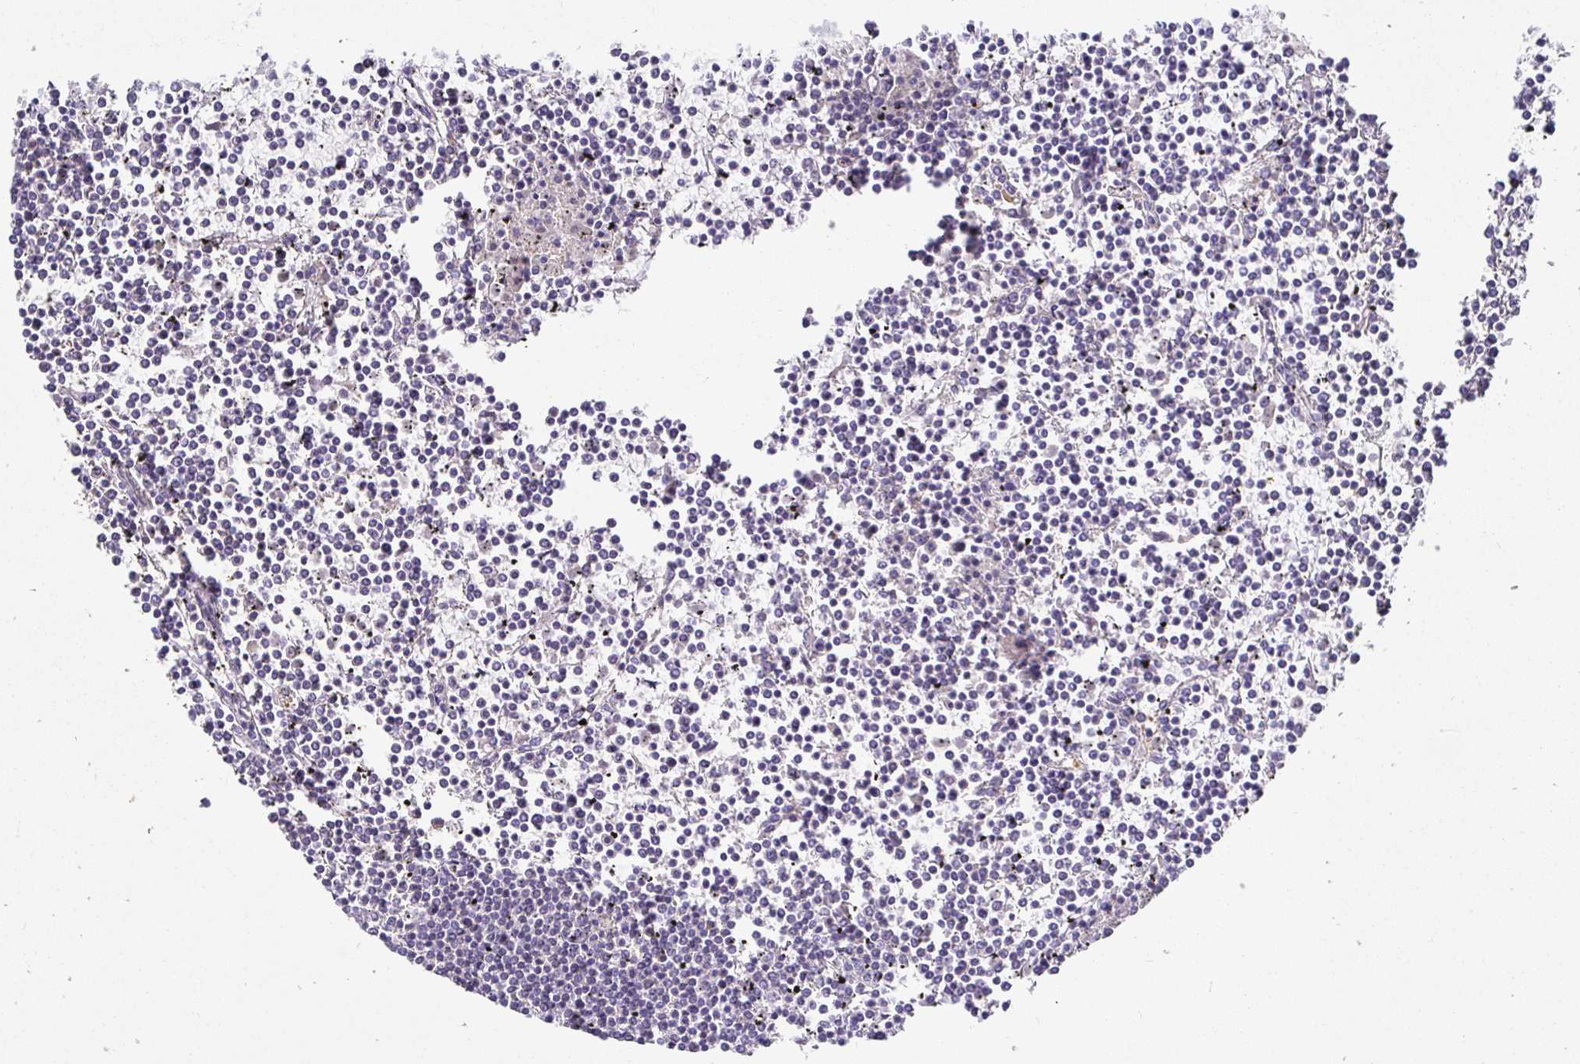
{"staining": {"intensity": "negative", "quantity": "none", "location": "none"}, "tissue": "lymphoma", "cell_type": "Tumor cells", "image_type": "cancer", "snomed": [{"axis": "morphology", "description": "Malignant lymphoma, non-Hodgkin's type, Low grade"}, {"axis": "topography", "description": "Spleen"}], "caption": "Tumor cells show no significant protein positivity in malignant lymphoma, non-Hodgkin's type (low-grade).", "gene": "KIF21A", "patient": {"sex": "female", "age": 19}}